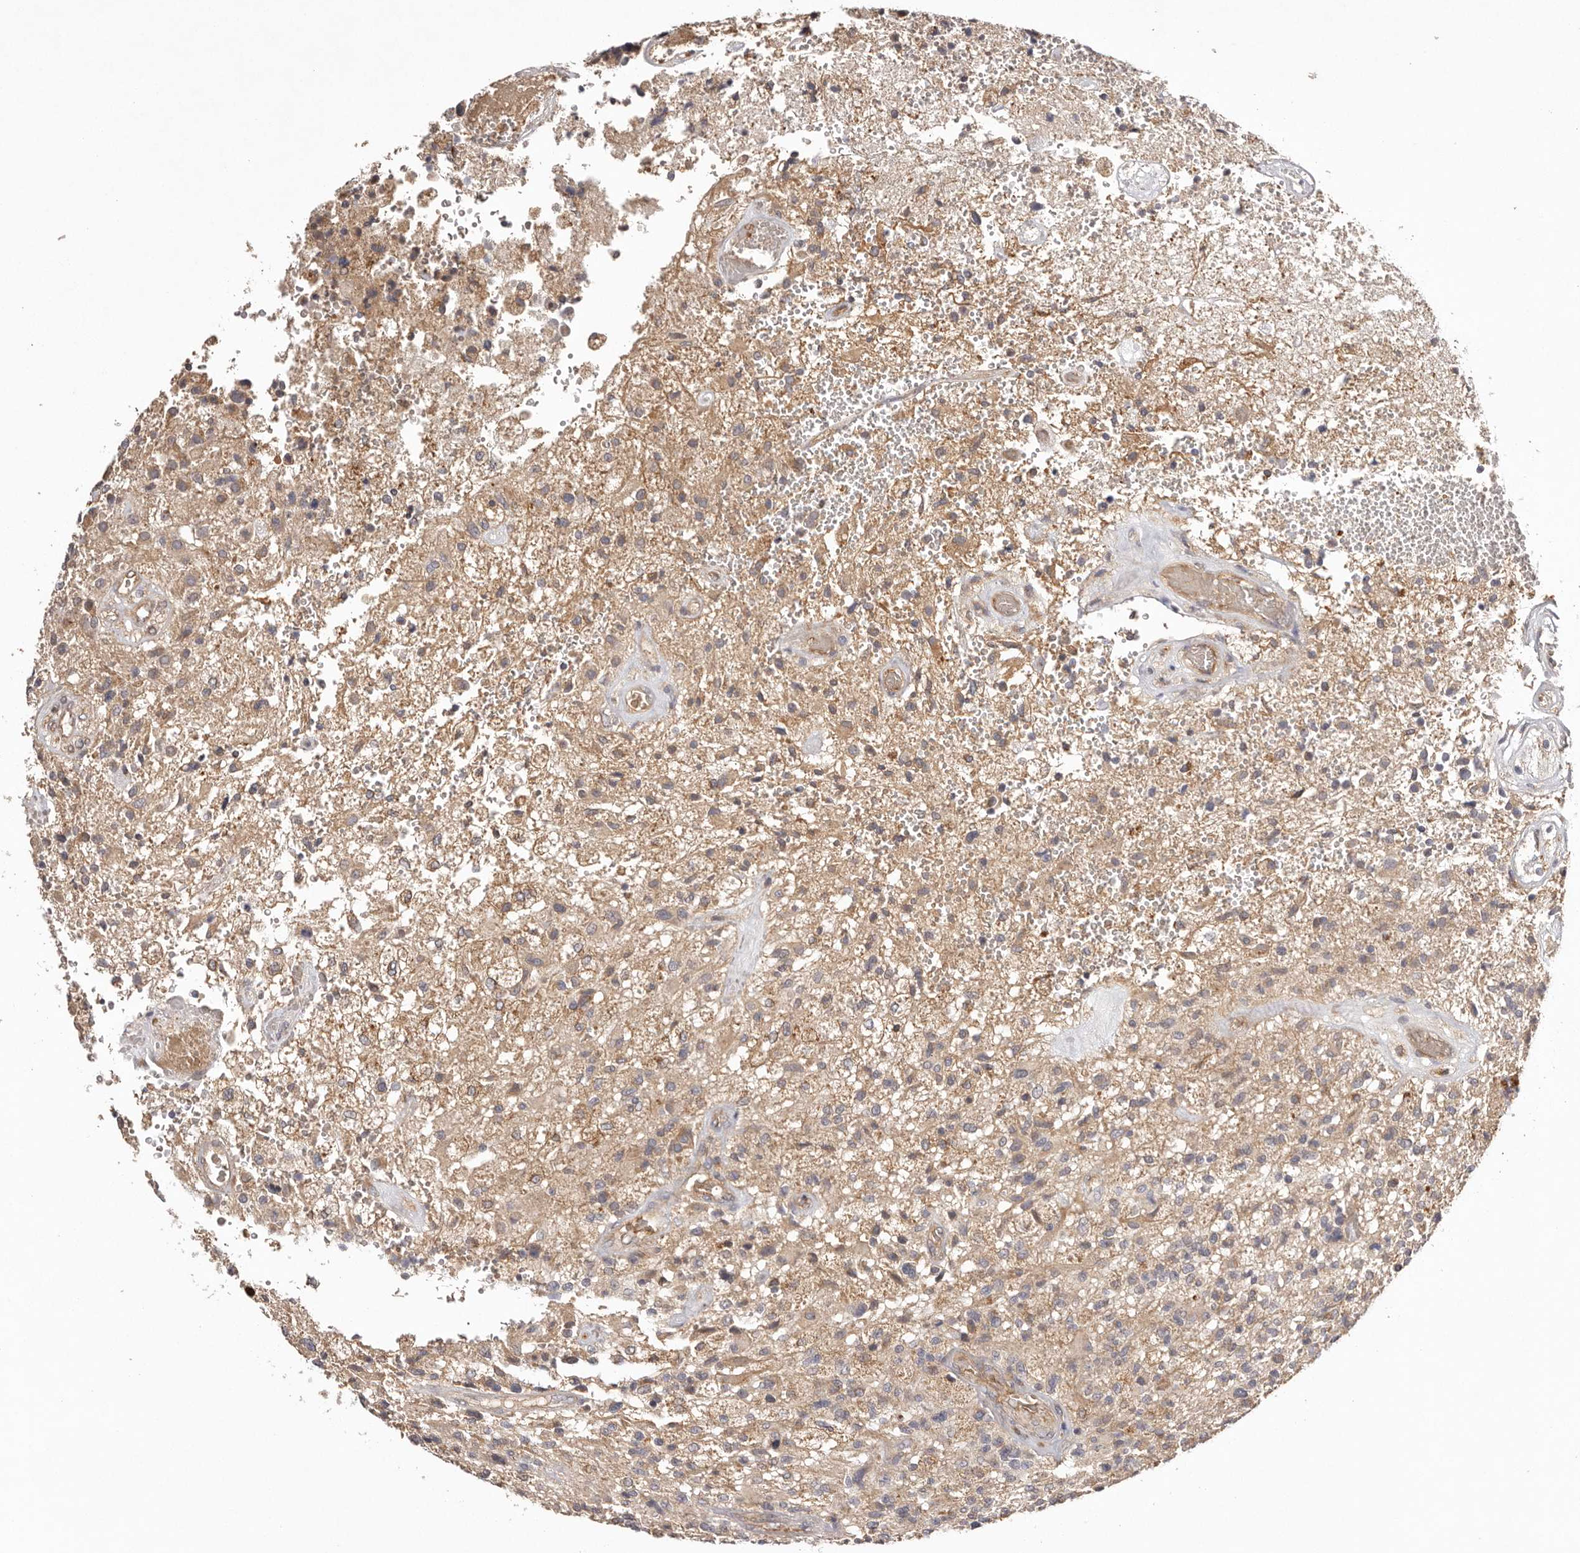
{"staining": {"intensity": "weak", "quantity": ">75%", "location": "cytoplasmic/membranous"}, "tissue": "glioma", "cell_type": "Tumor cells", "image_type": "cancer", "snomed": [{"axis": "morphology", "description": "Glioma, malignant, High grade"}, {"axis": "topography", "description": "Brain"}], "caption": "This micrograph shows IHC staining of human glioma, with low weak cytoplasmic/membranous positivity in approximately >75% of tumor cells.", "gene": "UBR2", "patient": {"sex": "male", "age": 72}}